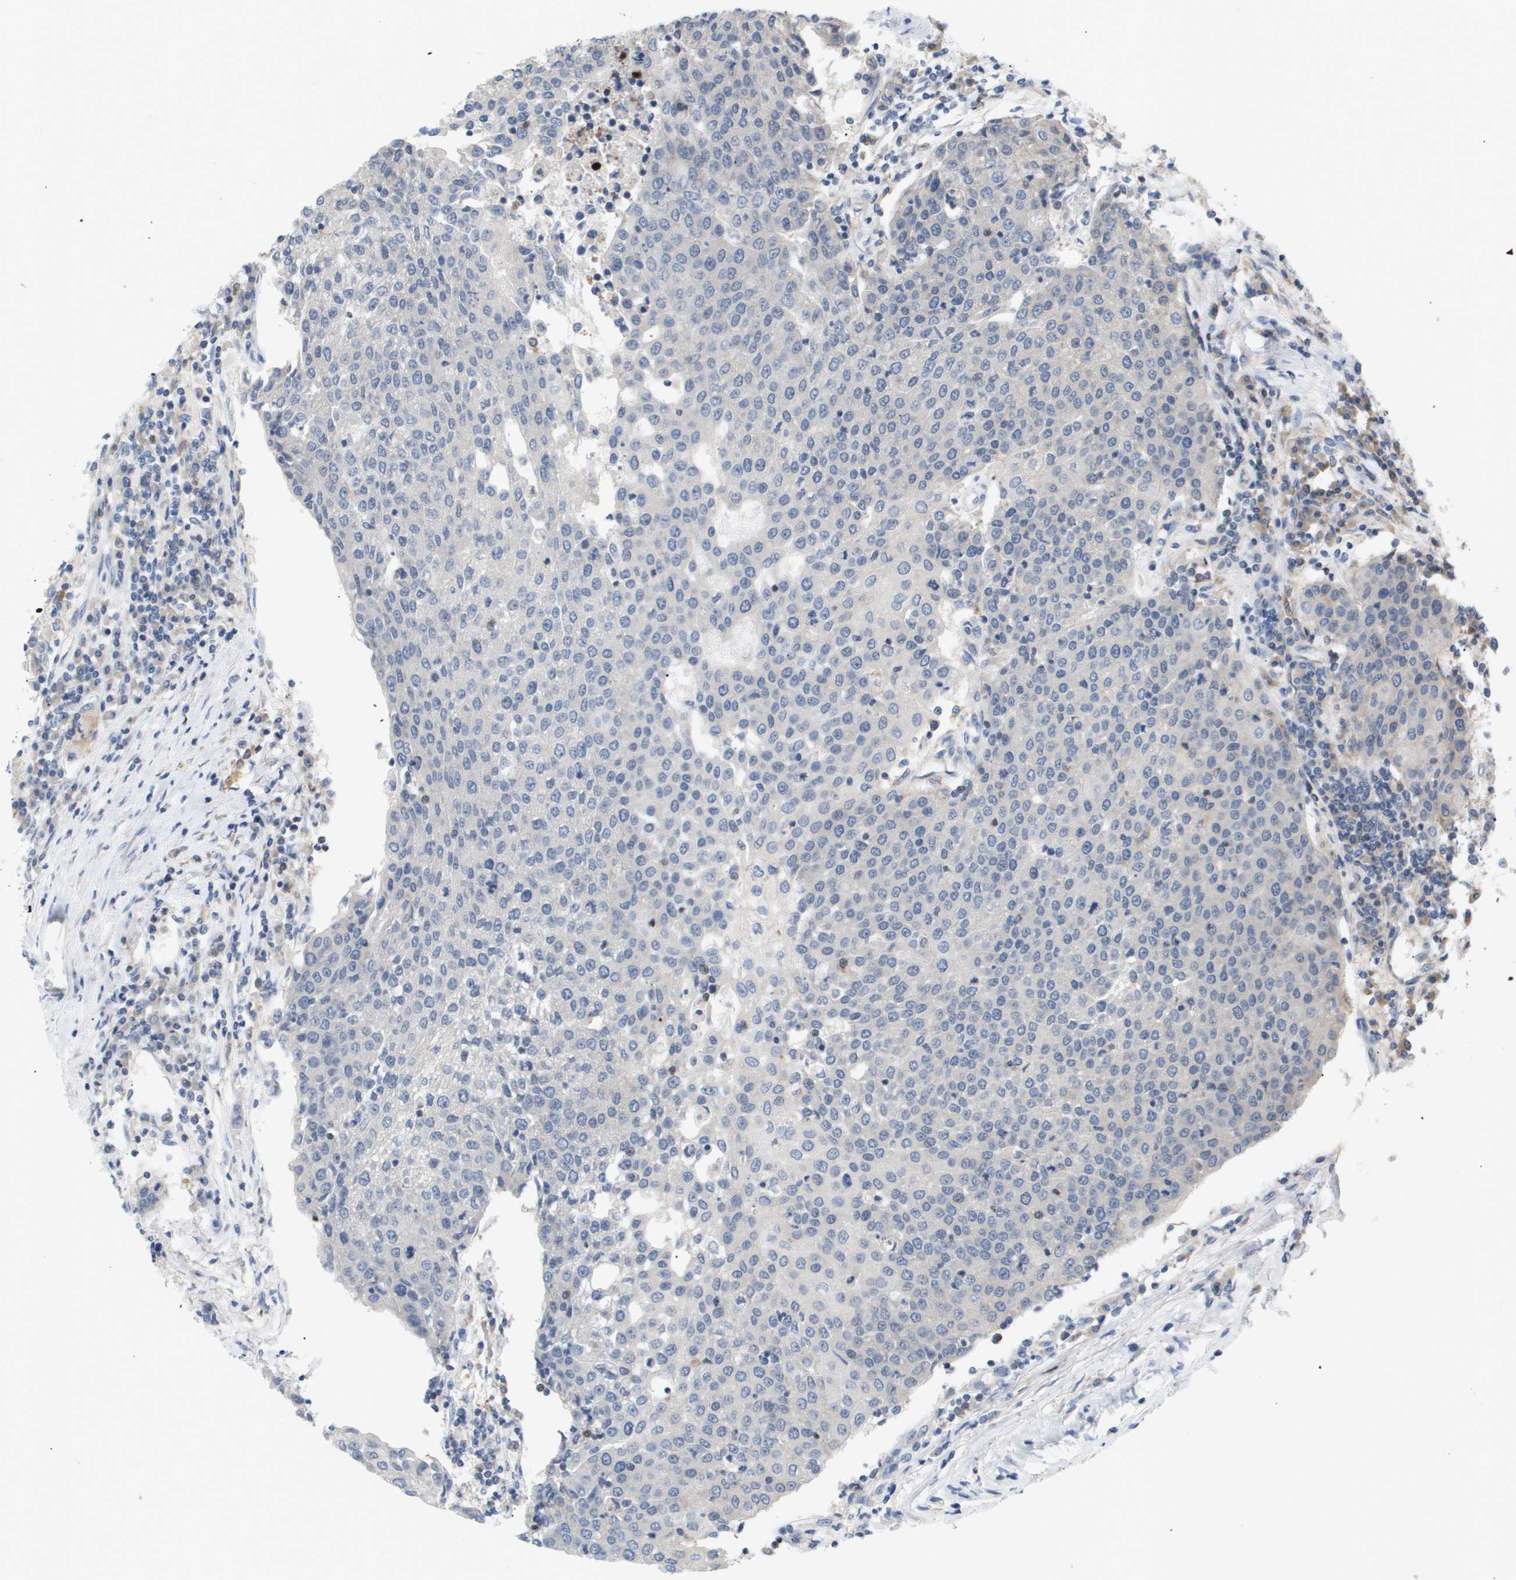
{"staining": {"intensity": "negative", "quantity": "none", "location": "none"}, "tissue": "urothelial cancer", "cell_type": "Tumor cells", "image_type": "cancer", "snomed": [{"axis": "morphology", "description": "Urothelial carcinoma, High grade"}, {"axis": "topography", "description": "Urinary bladder"}], "caption": "DAB (3,3'-diaminobenzidine) immunohistochemical staining of human urothelial cancer demonstrates no significant staining in tumor cells.", "gene": "CORO2B", "patient": {"sex": "female", "age": 85}}